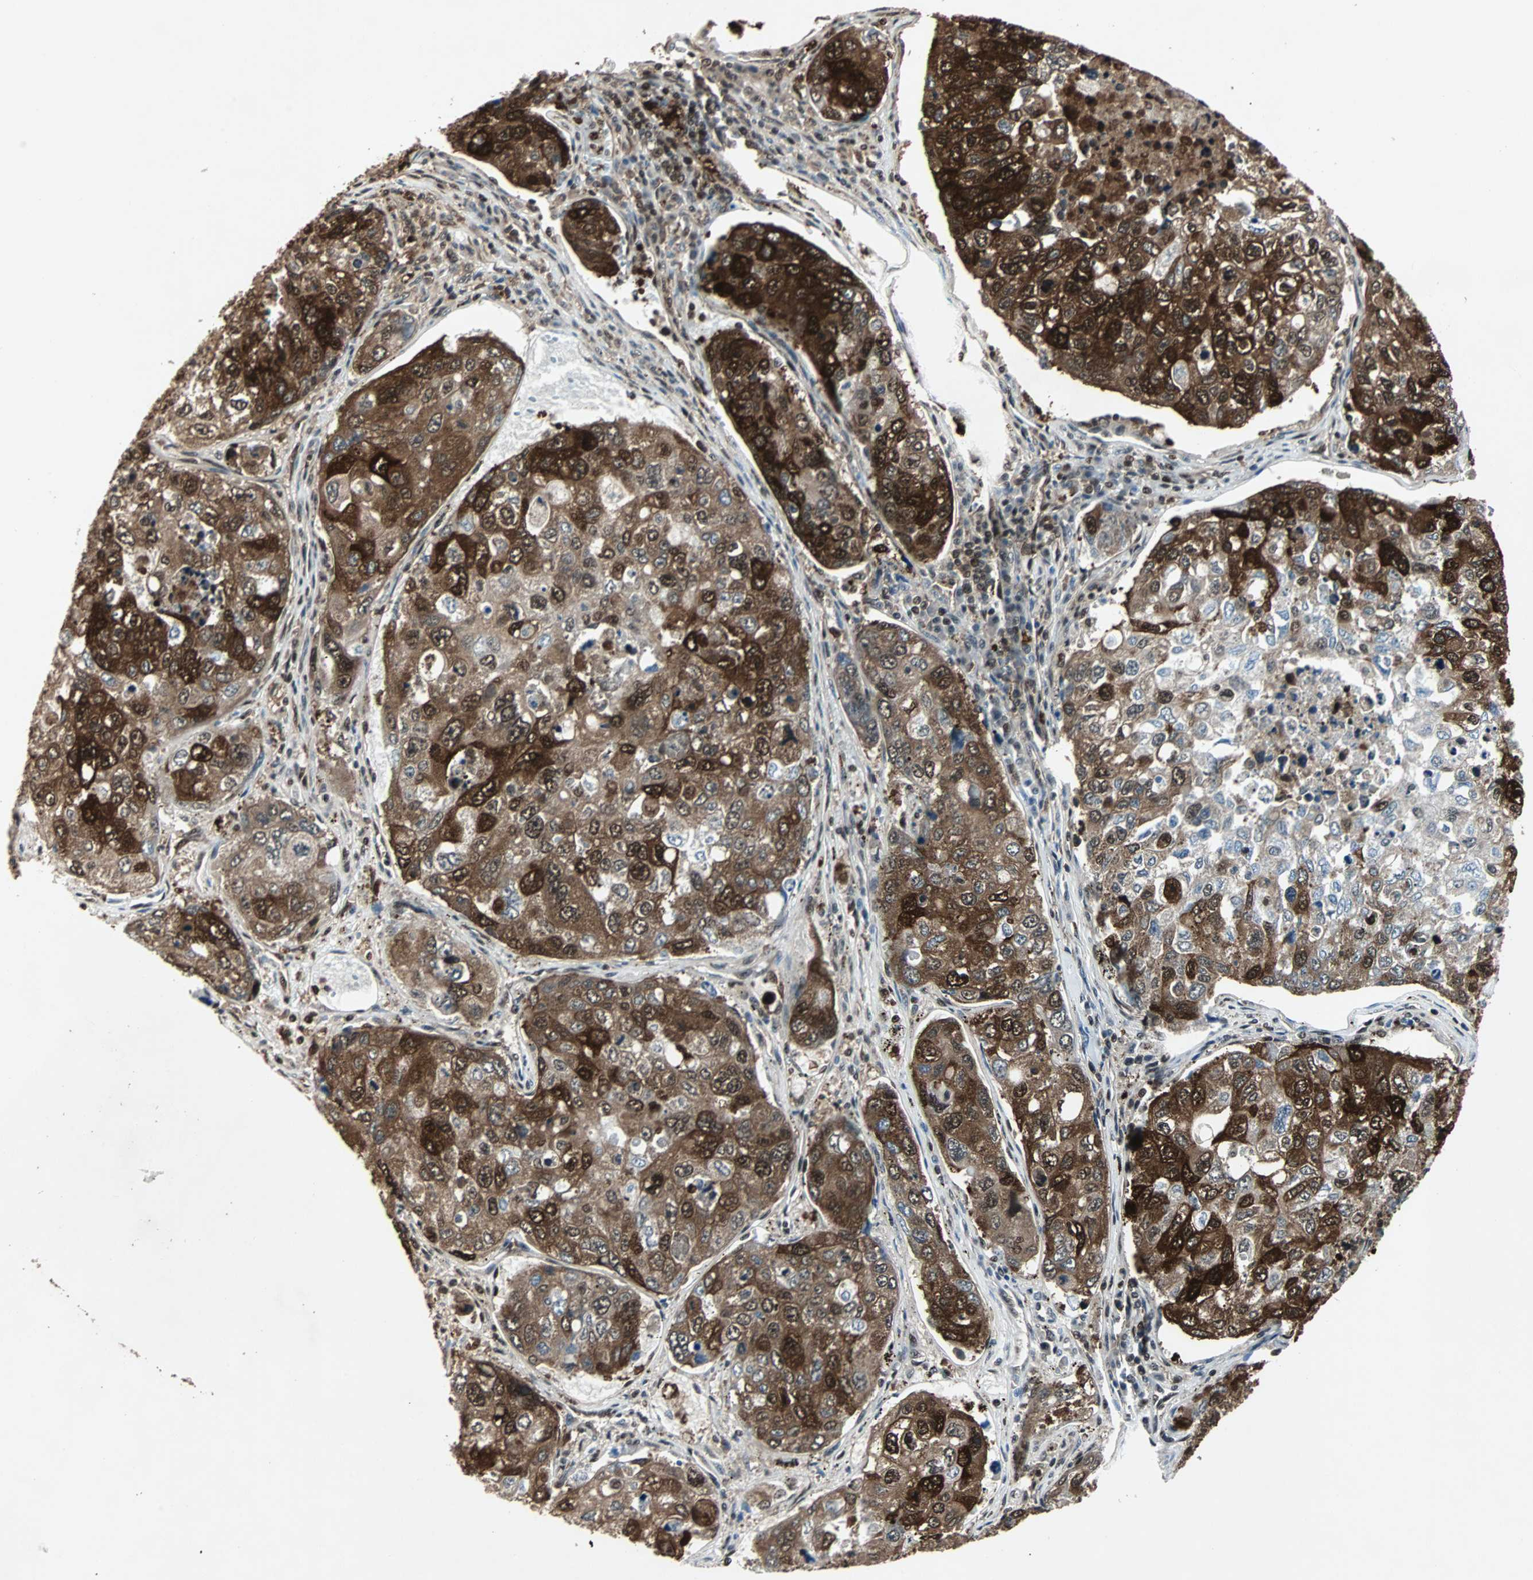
{"staining": {"intensity": "strong", "quantity": ">75%", "location": "cytoplasmic/membranous,nuclear"}, "tissue": "urothelial cancer", "cell_type": "Tumor cells", "image_type": "cancer", "snomed": [{"axis": "morphology", "description": "Urothelial carcinoma, High grade"}, {"axis": "topography", "description": "Lymph node"}, {"axis": "topography", "description": "Urinary bladder"}], "caption": "DAB (3,3'-diaminobenzidine) immunohistochemical staining of human high-grade urothelial carcinoma reveals strong cytoplasmic/membranous and nuclear protein staining in approximately >75% of tumor cells.", "gene": "ACLY", "patient": {"sex": "male", "age": 51}}